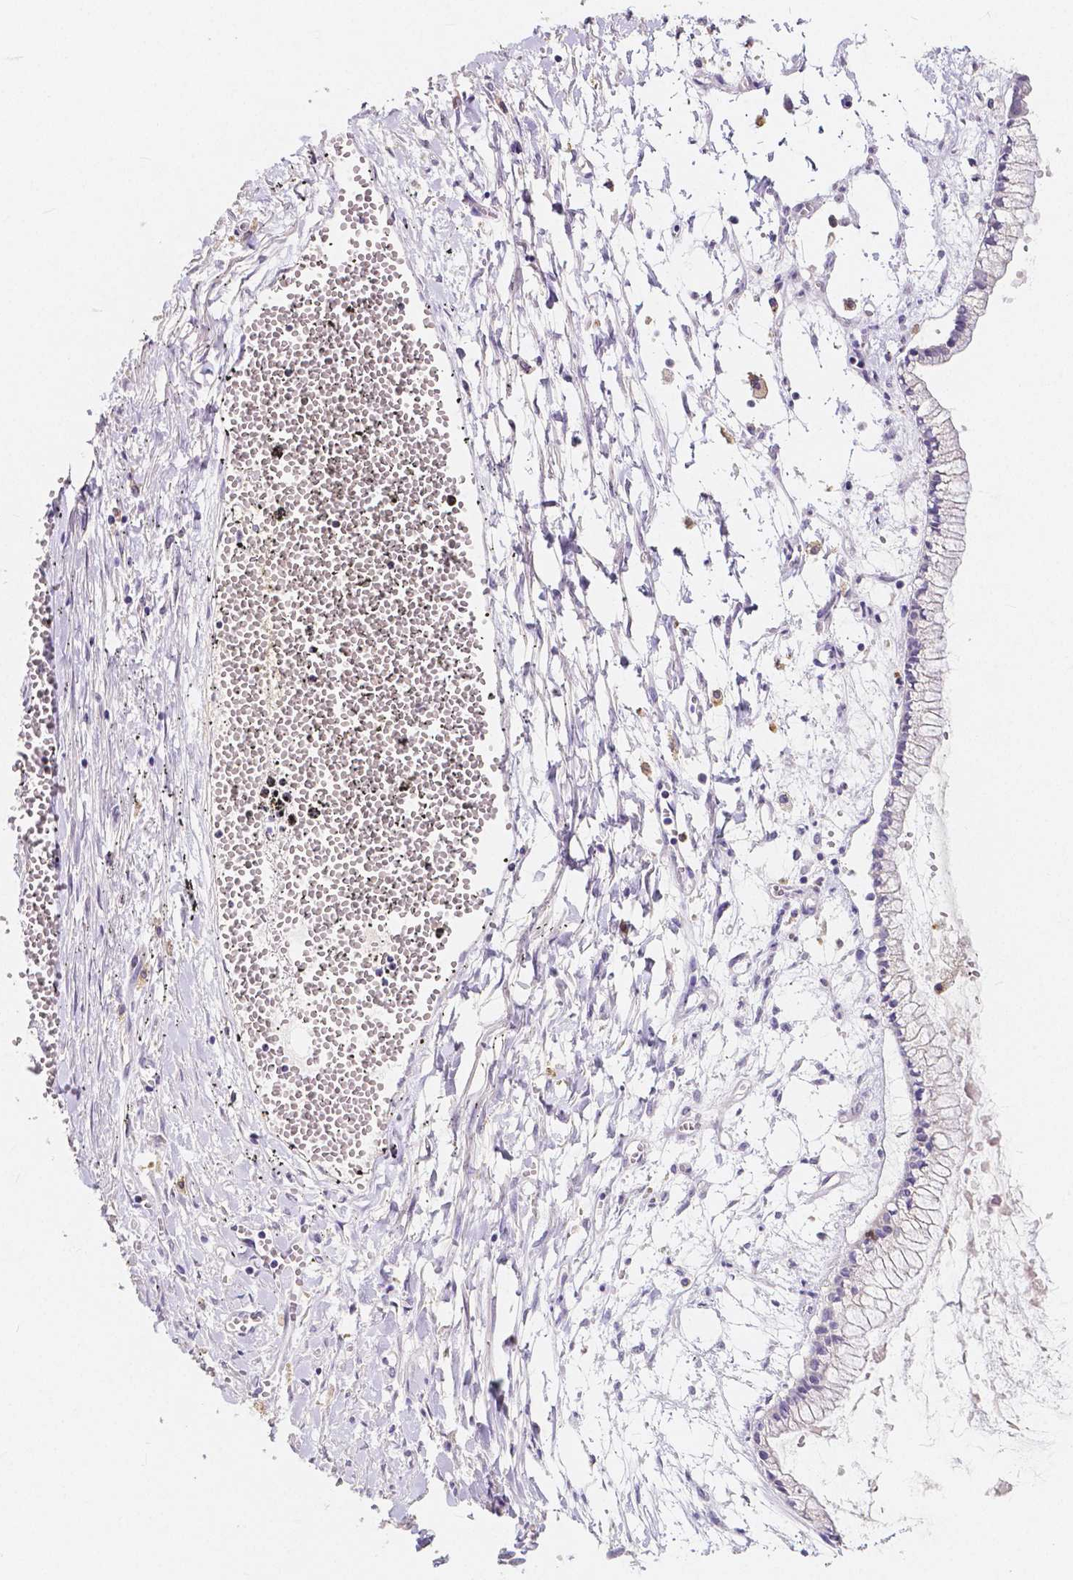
{"staining": {"intensity": "negative", "quantity": "none", "location": "none"}, "tissue": "ovarian cancer", "cell_type": "Tumor cells", "image_type": "cancer", "snomed": [{"axis": "morphology", "description": "Cystadenocarcinoma, mucinous, NOS"}, {"axis": "topography", "description": "Ovary"}], "caption": "Tumor cells are negative for protein expression in human ovarian mucinous cystadenocarcinoma.", "gene": "ACP5", "patient": {"sex": "female", "age": 67}}